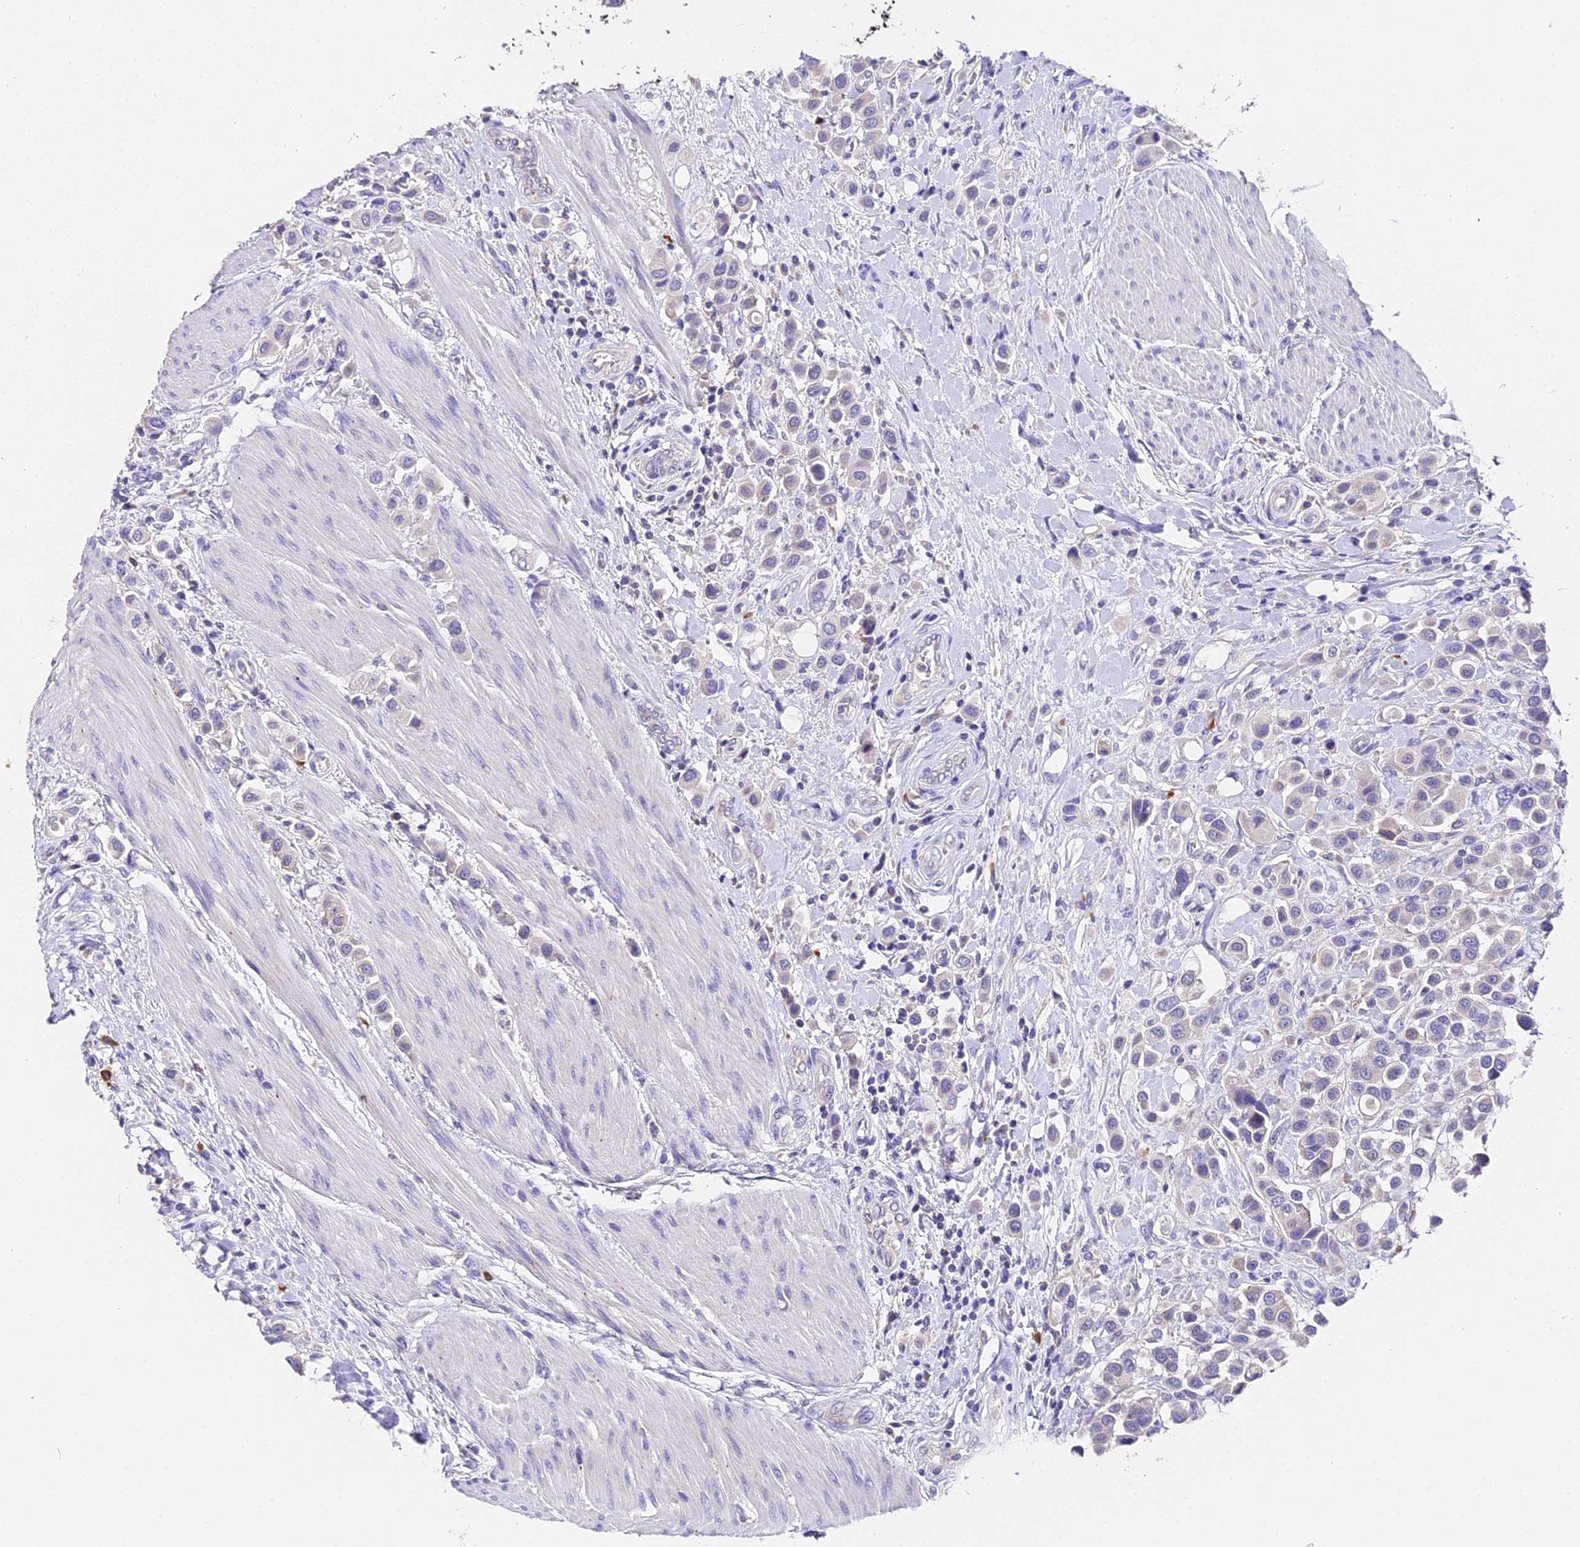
{"staining": {"intensity": "negative", "quantity": "none", "location": "none"}, "tissue": "urothelial cancer", "cell_type": "Tumor cells", "image_type": "cancer", "snomed": [{"axis": "morphology", "description": "Urothelial carcinoma, High grade"}, {"axis": "topography", "description": "Urinary bladder"}], "caption": "Immunohistochemical staining of human urothelial cancer reveals no significant positivity in tumor cells.", "gene": "LYPD6", "patient": {"sex": "male", "age": 50}}